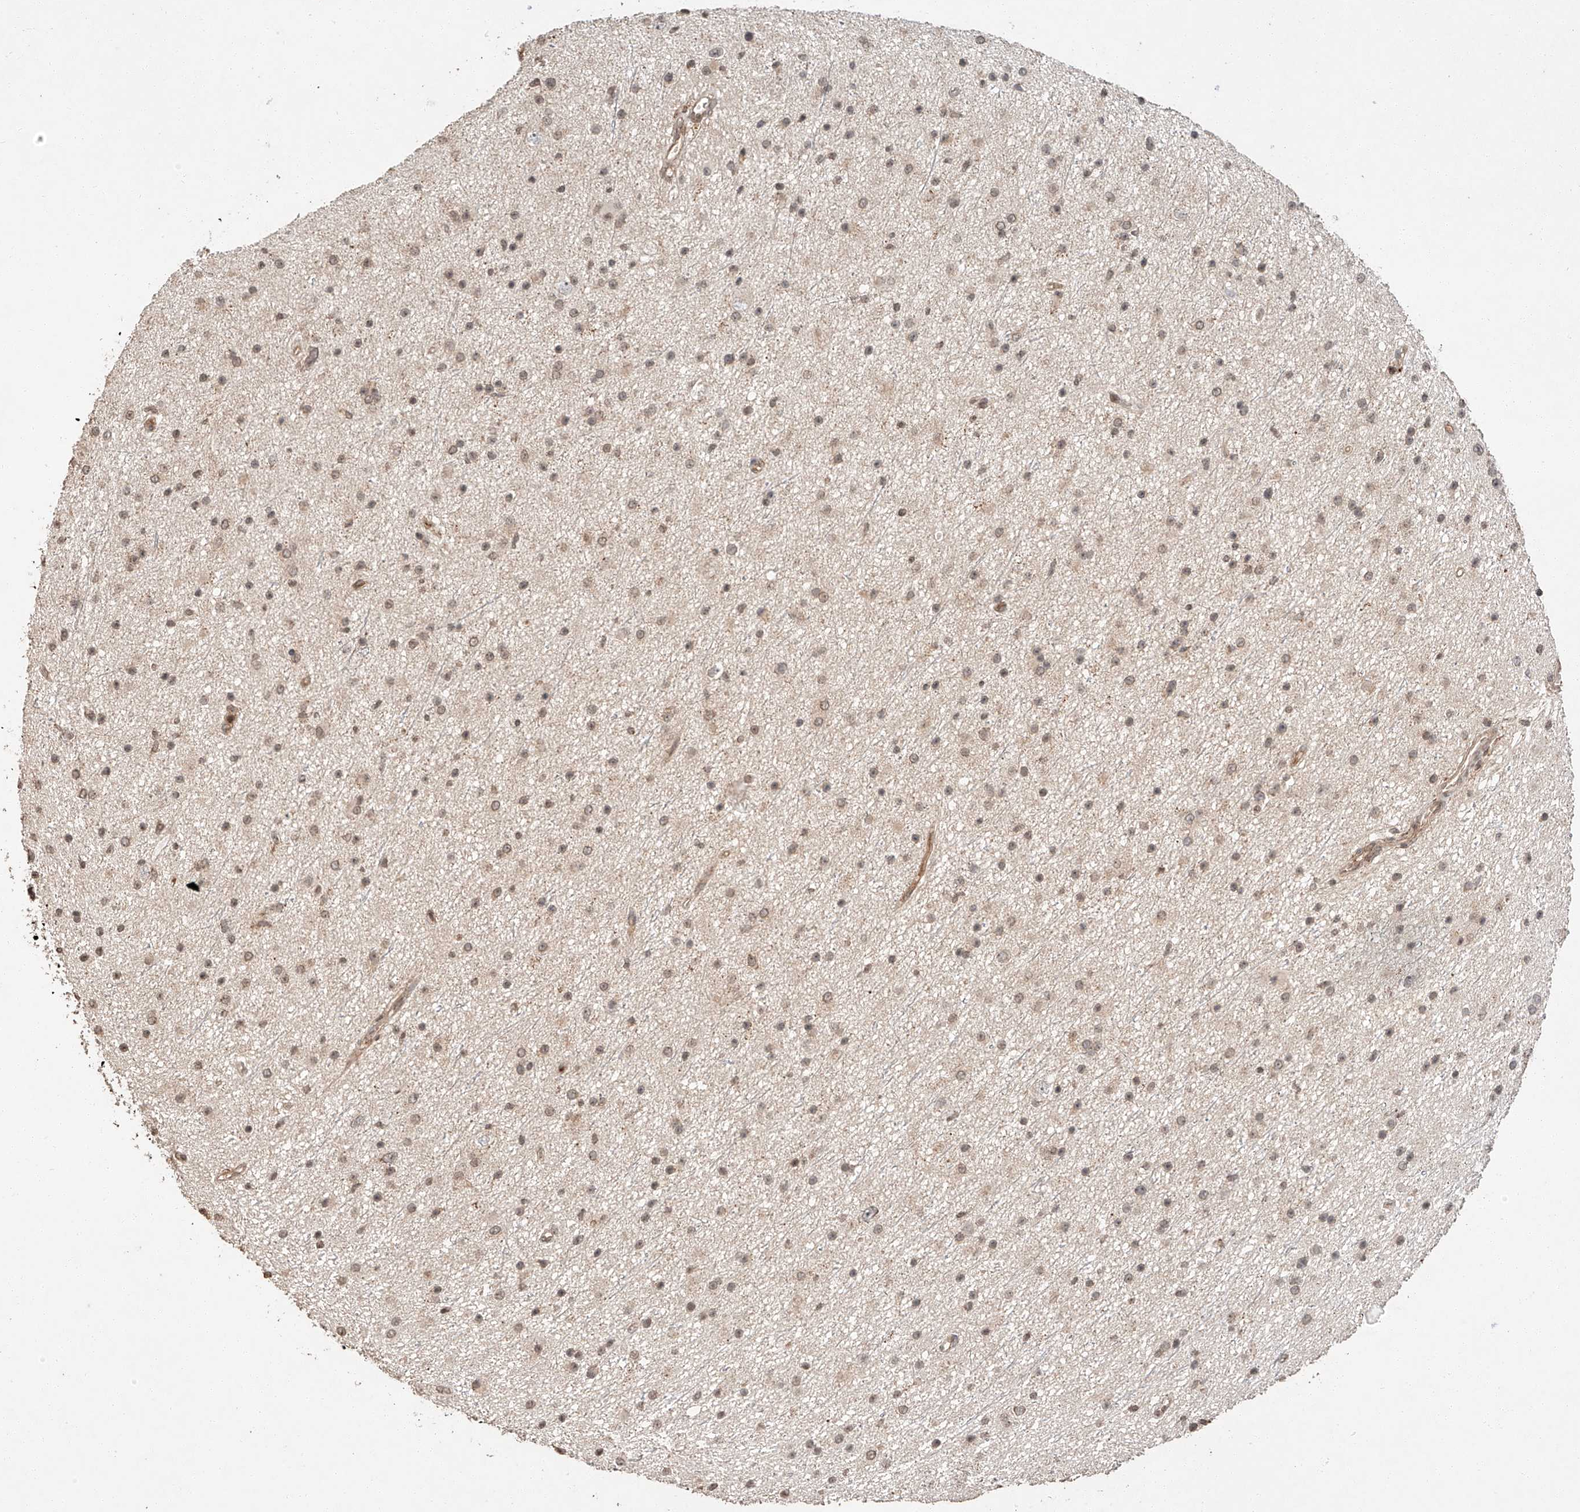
{"staining": {"intensity": "weak", "quantity": "25%-75%", "location": "nuclear"}, "tissue": "glioma", "cell_type": "Tumor cells", "image_type": "cancer", "snomed": [{"axis": "morphology", "description": "Glioma, malignant, Low grade"}, {"axis": "topography", "description": "Cerebral cortex"}], "caption": "Malignant glioma (low-grade) stained with DAB immunohistochemistry reveals low levels of weak nuclear positivity in about 25%-75% of tumor cells.", "gene": "ARHGAP33", "patient": {"sex": "female", "age": 39}}